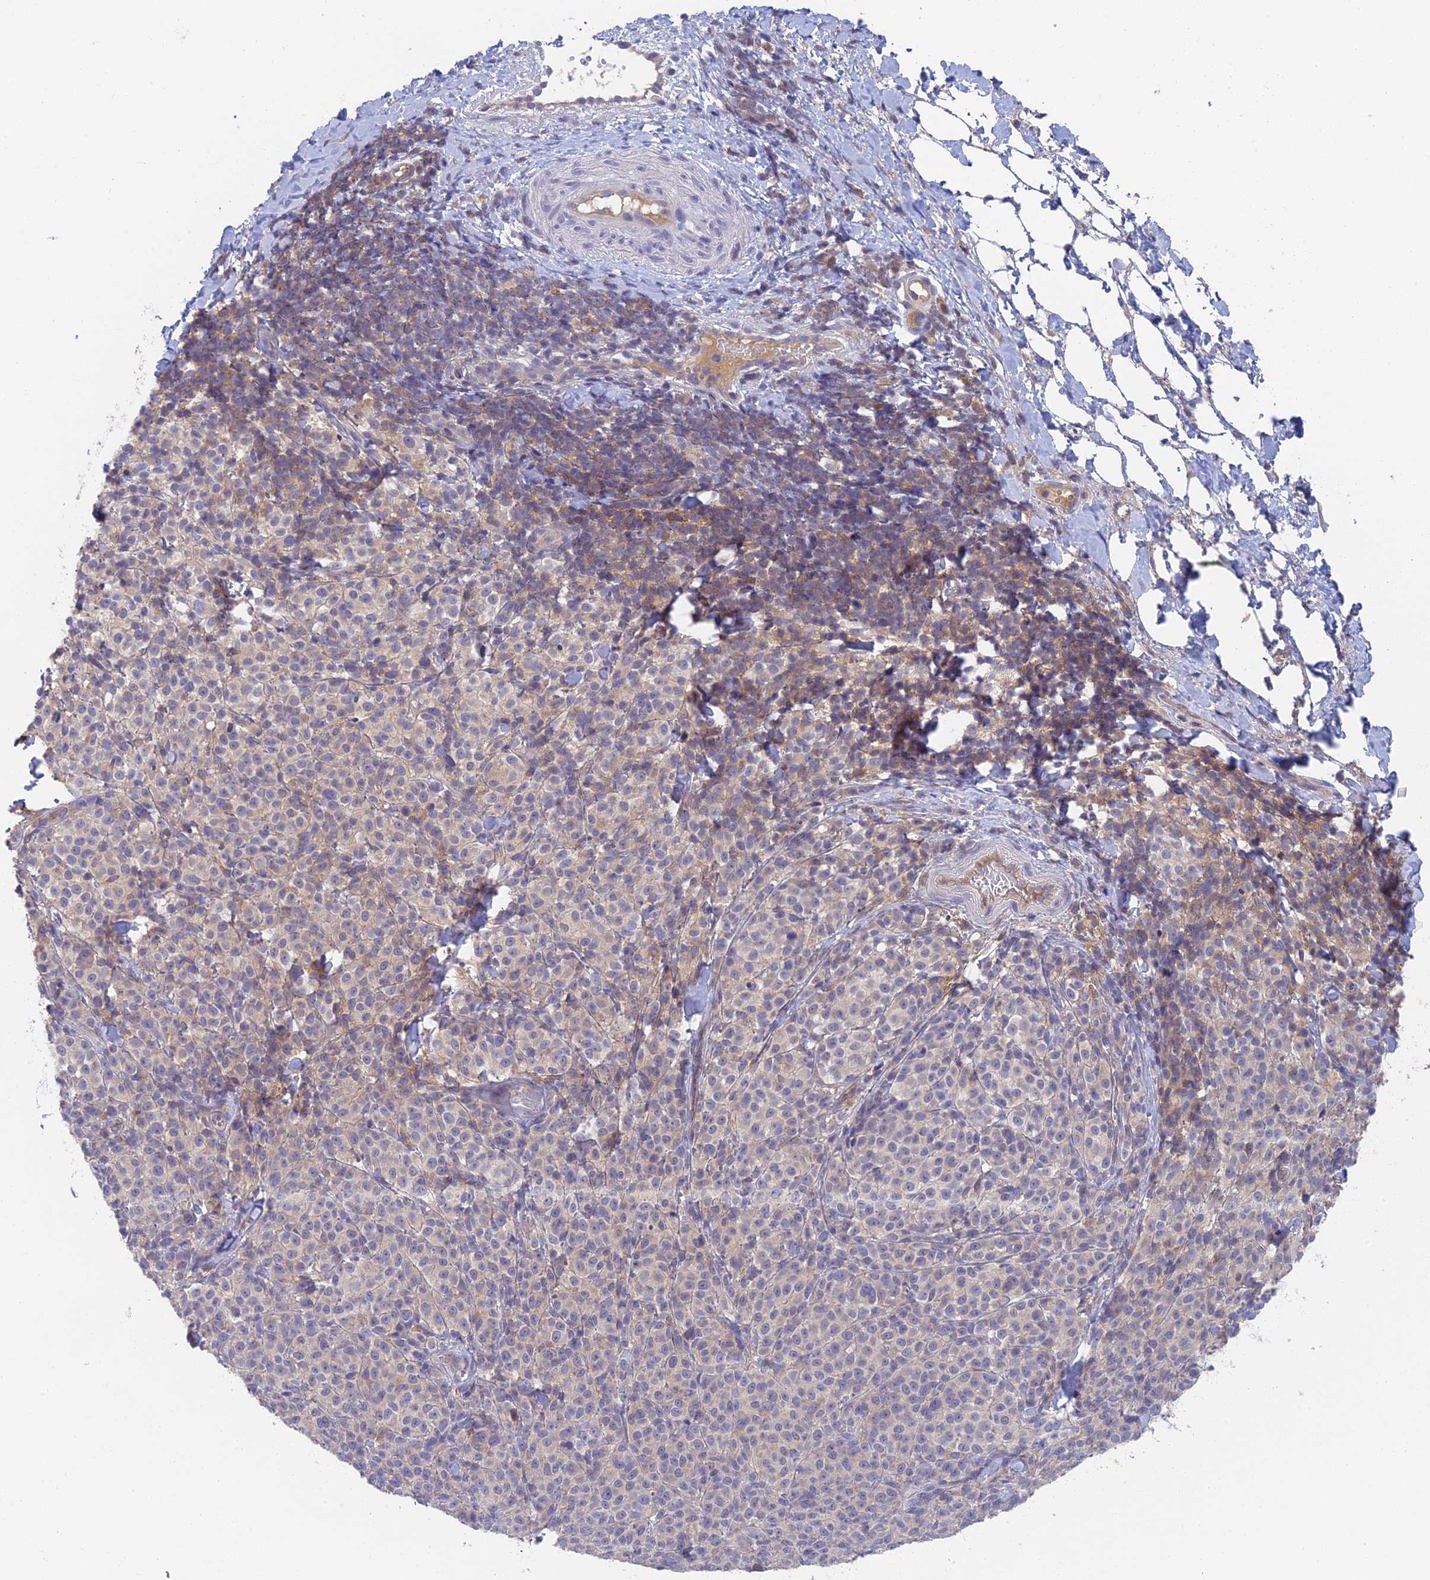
{"staining": {"intensity": "negative", "quantity": "none", "location": "none"}, "tissue": "melanoma", "cell_type": "Tumor cells", "image_type": "cancer", "snomed": [{"axis": "morphology", "description": "Normal tissue, NOS"}, {"axis": "morphology", "description": "Malignant melanoma, NOS"}, {"axis": "topography", "description": "Skin"}], "caption": "The photomicrograph reveals no staining of tumor cells in malignant melanoma. (DAB immunohistochemistry visualized using brightfield microscopy, high magnification).", "gene": "ADAMTS13", "patient": {"sex": "female", "age": 34}}